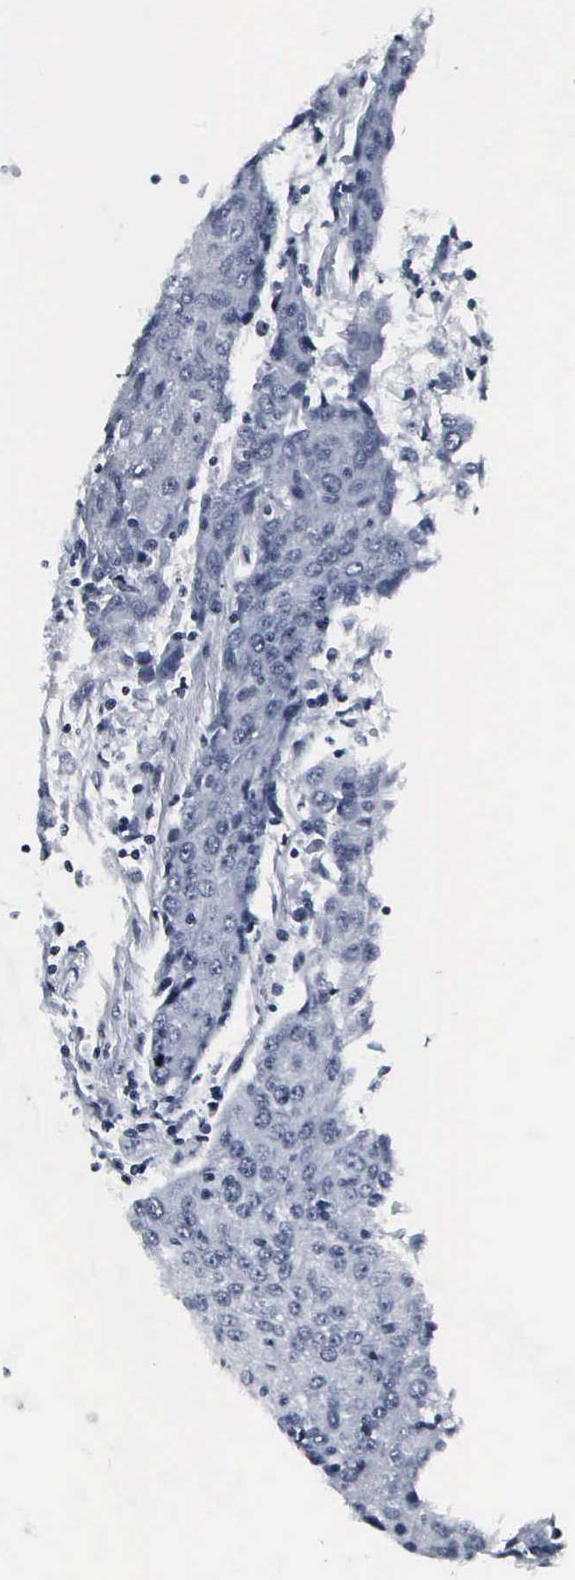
{"staining": {"intensity": "negative", "quantity": "none", "location": "none"}, "tissue": "urothelial cancer", "cell_type": "Tumor cells", "image_type": "cancer", "snomed": [{"axis": "morphology", "description": "Urothelial carcinoma, High grade"}, {"axis": "topography", "description": "Urinary bladder"}], "caption": "A high-resolution image shows immunohistochemistry (IHC) staining of urothelial cancer, which exhibits no significant expression in tumor cells. (DAB immunohistochemistry, high magnification).", "gene": "DGCR2", "patient": {"sex": "female", "age": 85}}